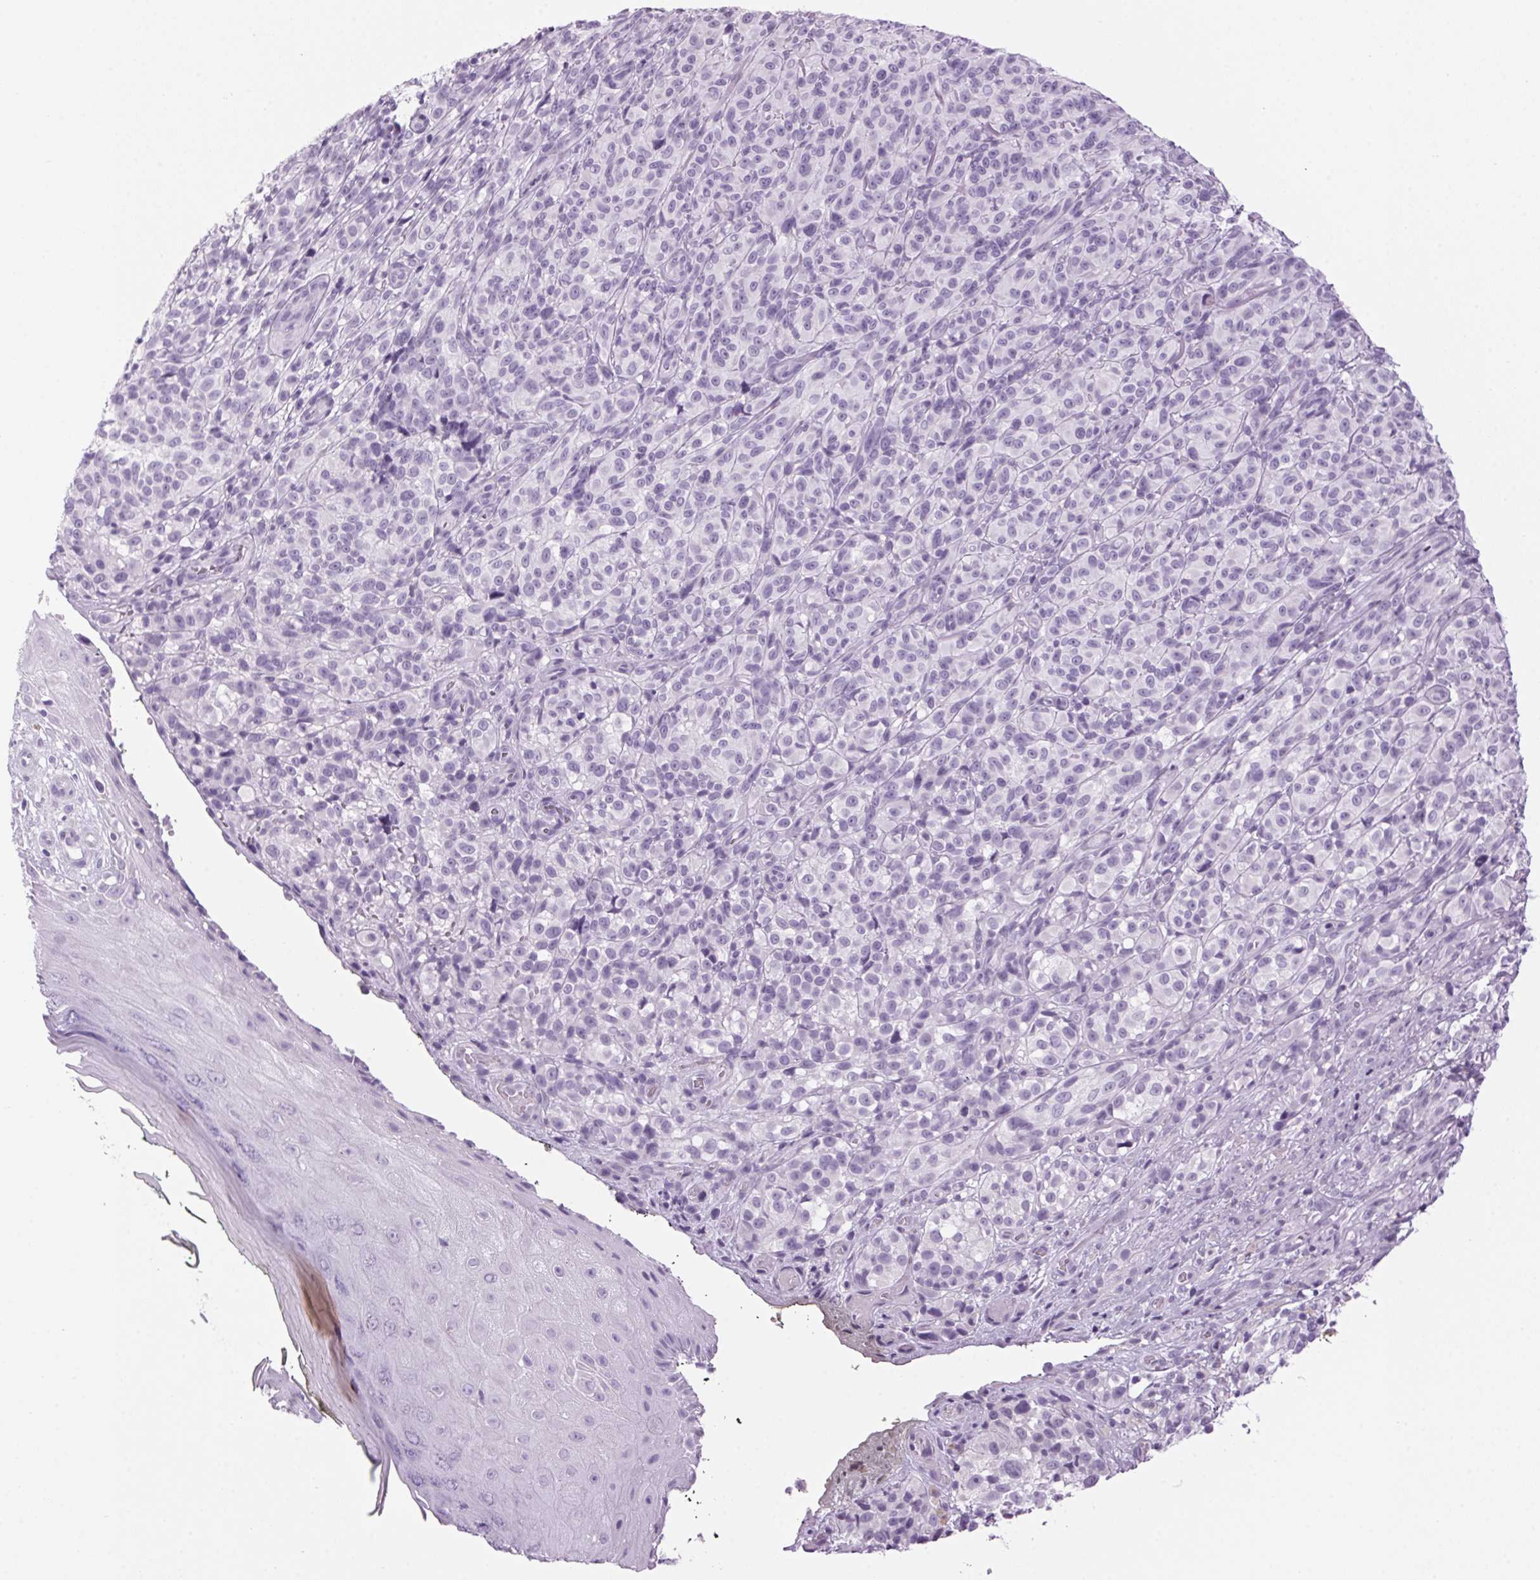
{"staining": {"intensity": "negative", "quantity": "none", "location": "none"}, "tissue": "melanoma", "cell_type": "Tumor cells", "image_type": "cancer", "snomed": [{"axis": "morphology", "description": "Malignant melanoma, NOS"}, {"axis": "topography", "description": "Skin"}], "caption": "IHC image of melanoma stained for a protein (brown), which demonstrates no staining in tumor cells.", "gene": "PPP1R1A", "patient": {"sex": "female", "age": 85}}